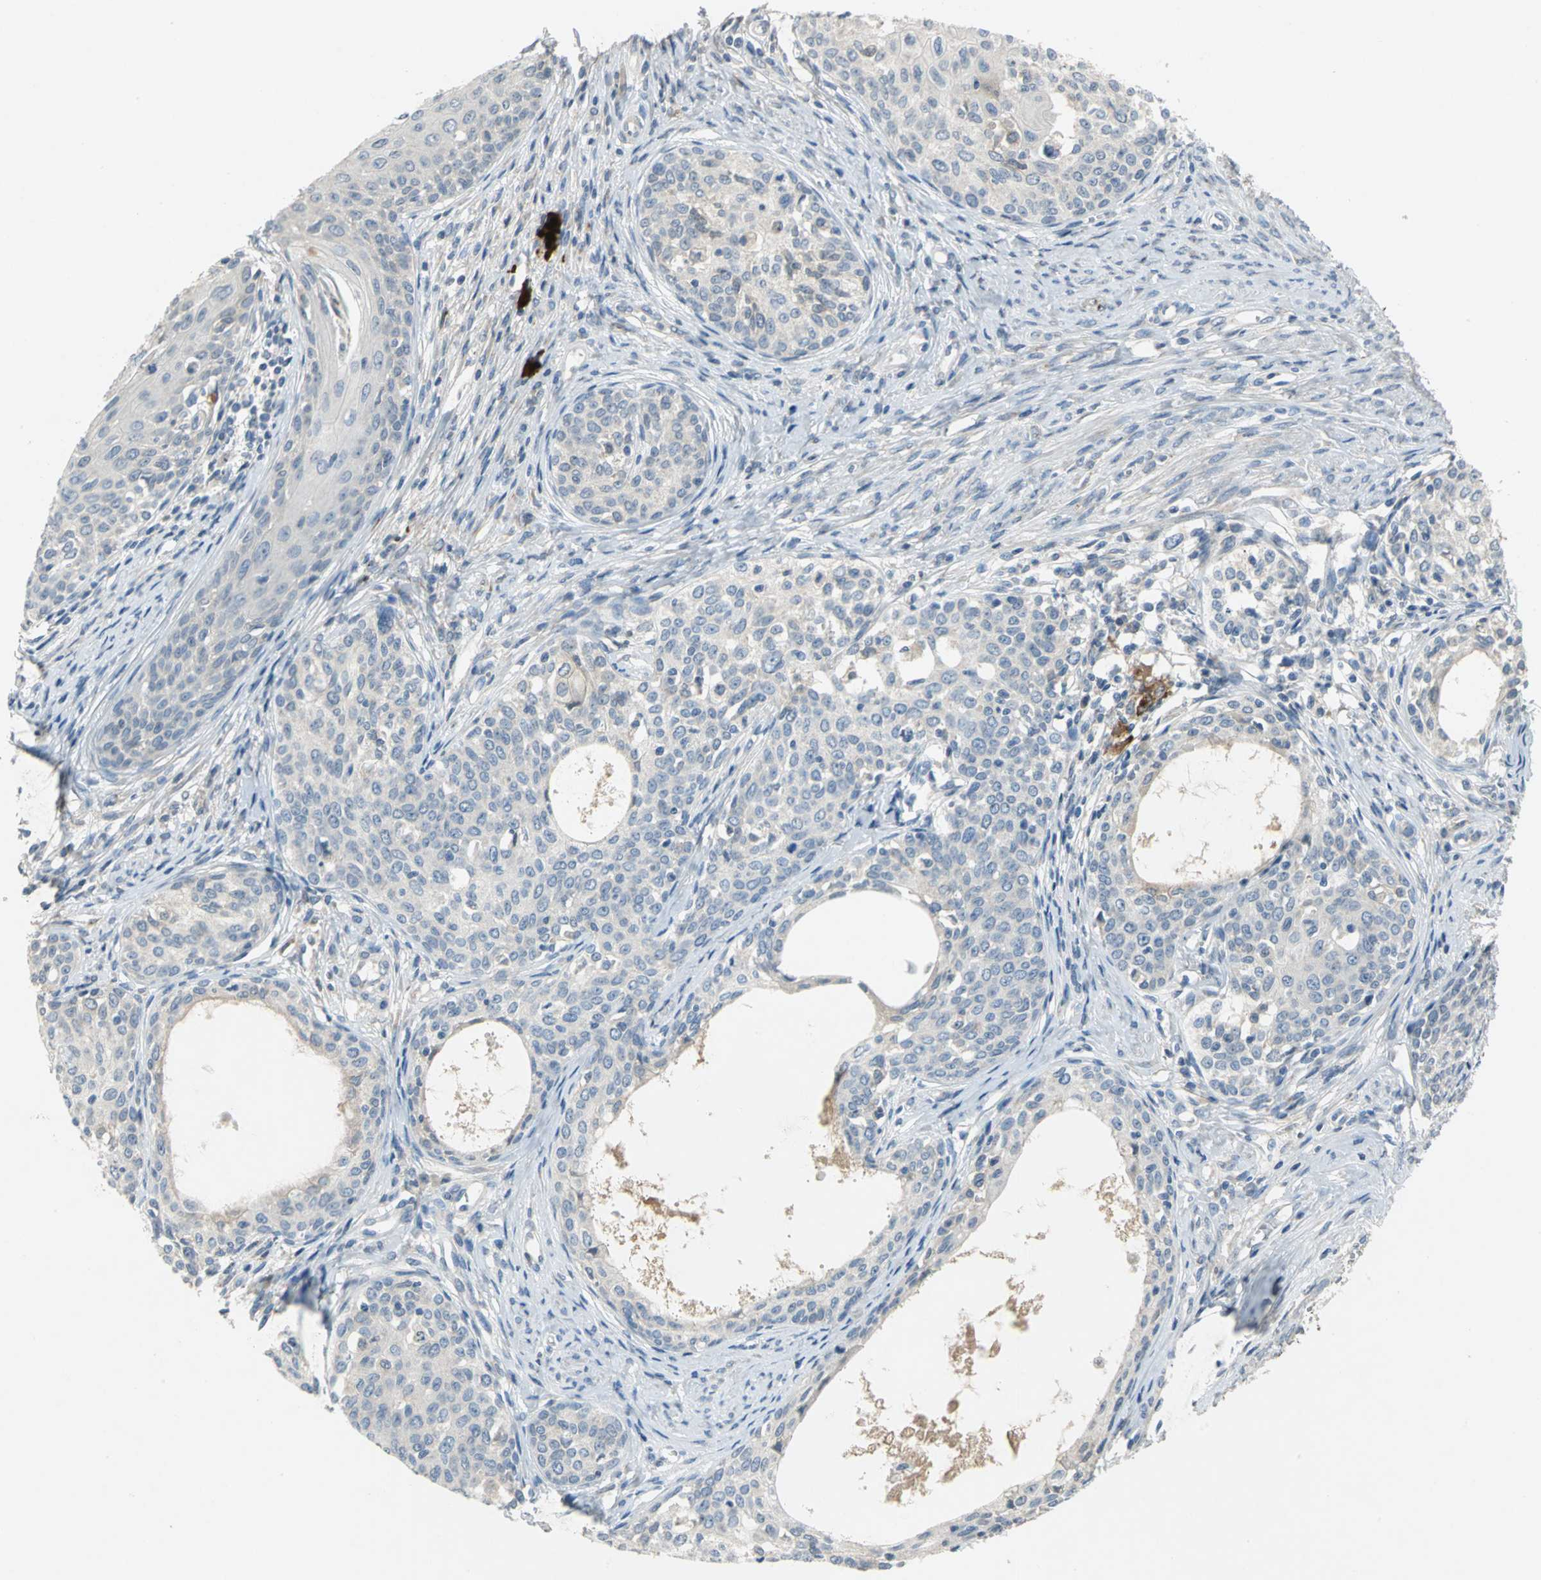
{"staining": {"intensity": "negative", "quantity": "none", "location": "none"}, "tissue": "cervical cancer", "cell_type": "Tumor cells", "image_type": "cancer", "snomed": [{"axis": "morphology", "description": "Squamous cell carcinoma, NOS"}, {"axis": "morphology", "description": "Adenocarcinoma, NOS"}, {"axis": "topography", "description": "Cervix"}], "caption": "Micrograph shows no significant protein positivity in tumor cells of cervical squamous cell carcinoma. The staining was performed using DAB to visualize the protein expression in brown, while the nuclei were stained in blue with hematoxylin (Magnification: 20x).", "gene": "PTGDS", "patient": {"sex": "female", "age": 52}}